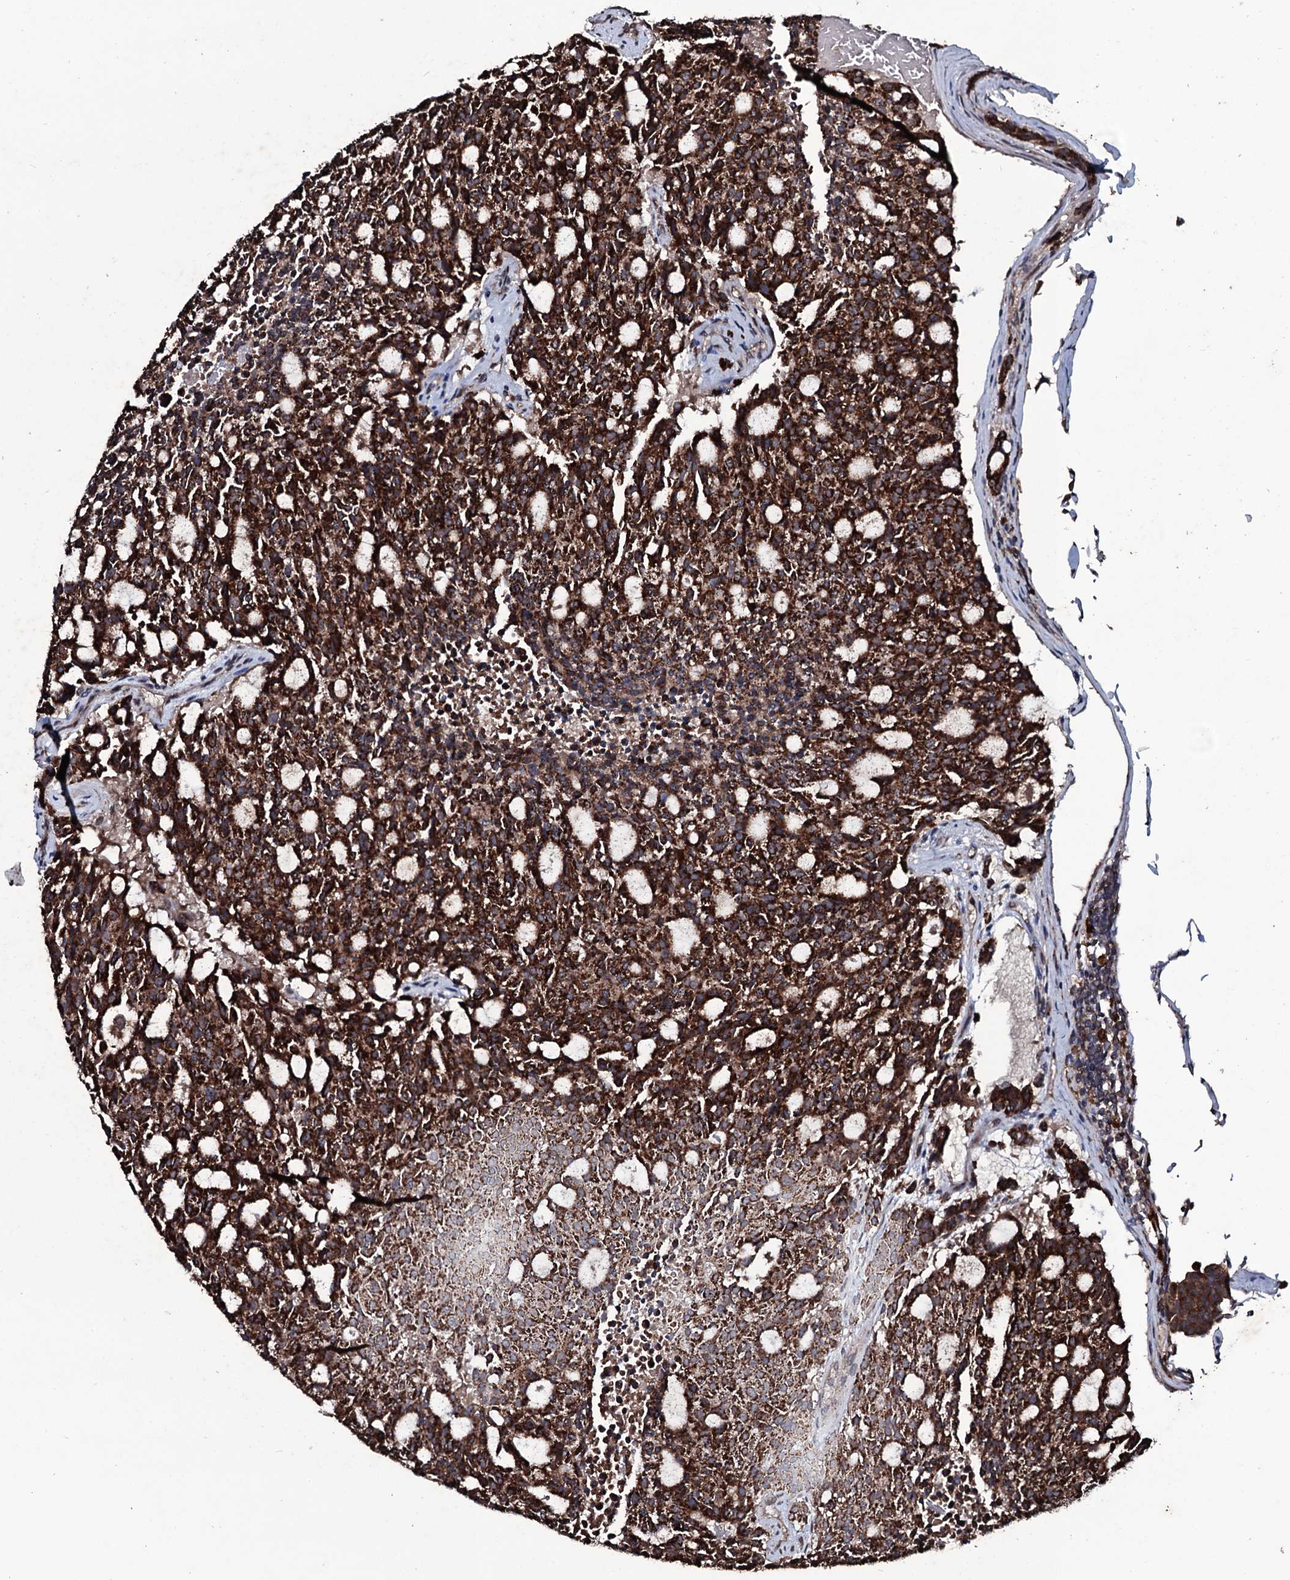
{"staining": {"intensity": "strong", "quantity": ">75%", "location": "cytoplasmic/membranous"}, "tissue": "carcinoid", "cell_type": "Tumor cells", "image_type": "cancer", "snomed": [{"axis": "morphology", "description": "Carcinoid, malignant, NOS"}, {"axis": "topography", "description": "Pancreas"}], "caption": "Carcinoid (malignant) stained with DAB (3,3'-diaminobenzidine) IHC displays high levels of strong cytoplasmic/membranous expression in about >75% of tumor cells. The staining is performed using DAB brown chromogen to label protein expression. The nuclei are counter-stained blue using hematoxylin.", "gene": "MRPS31", "patient": {"sex": "female", "age": 54}}